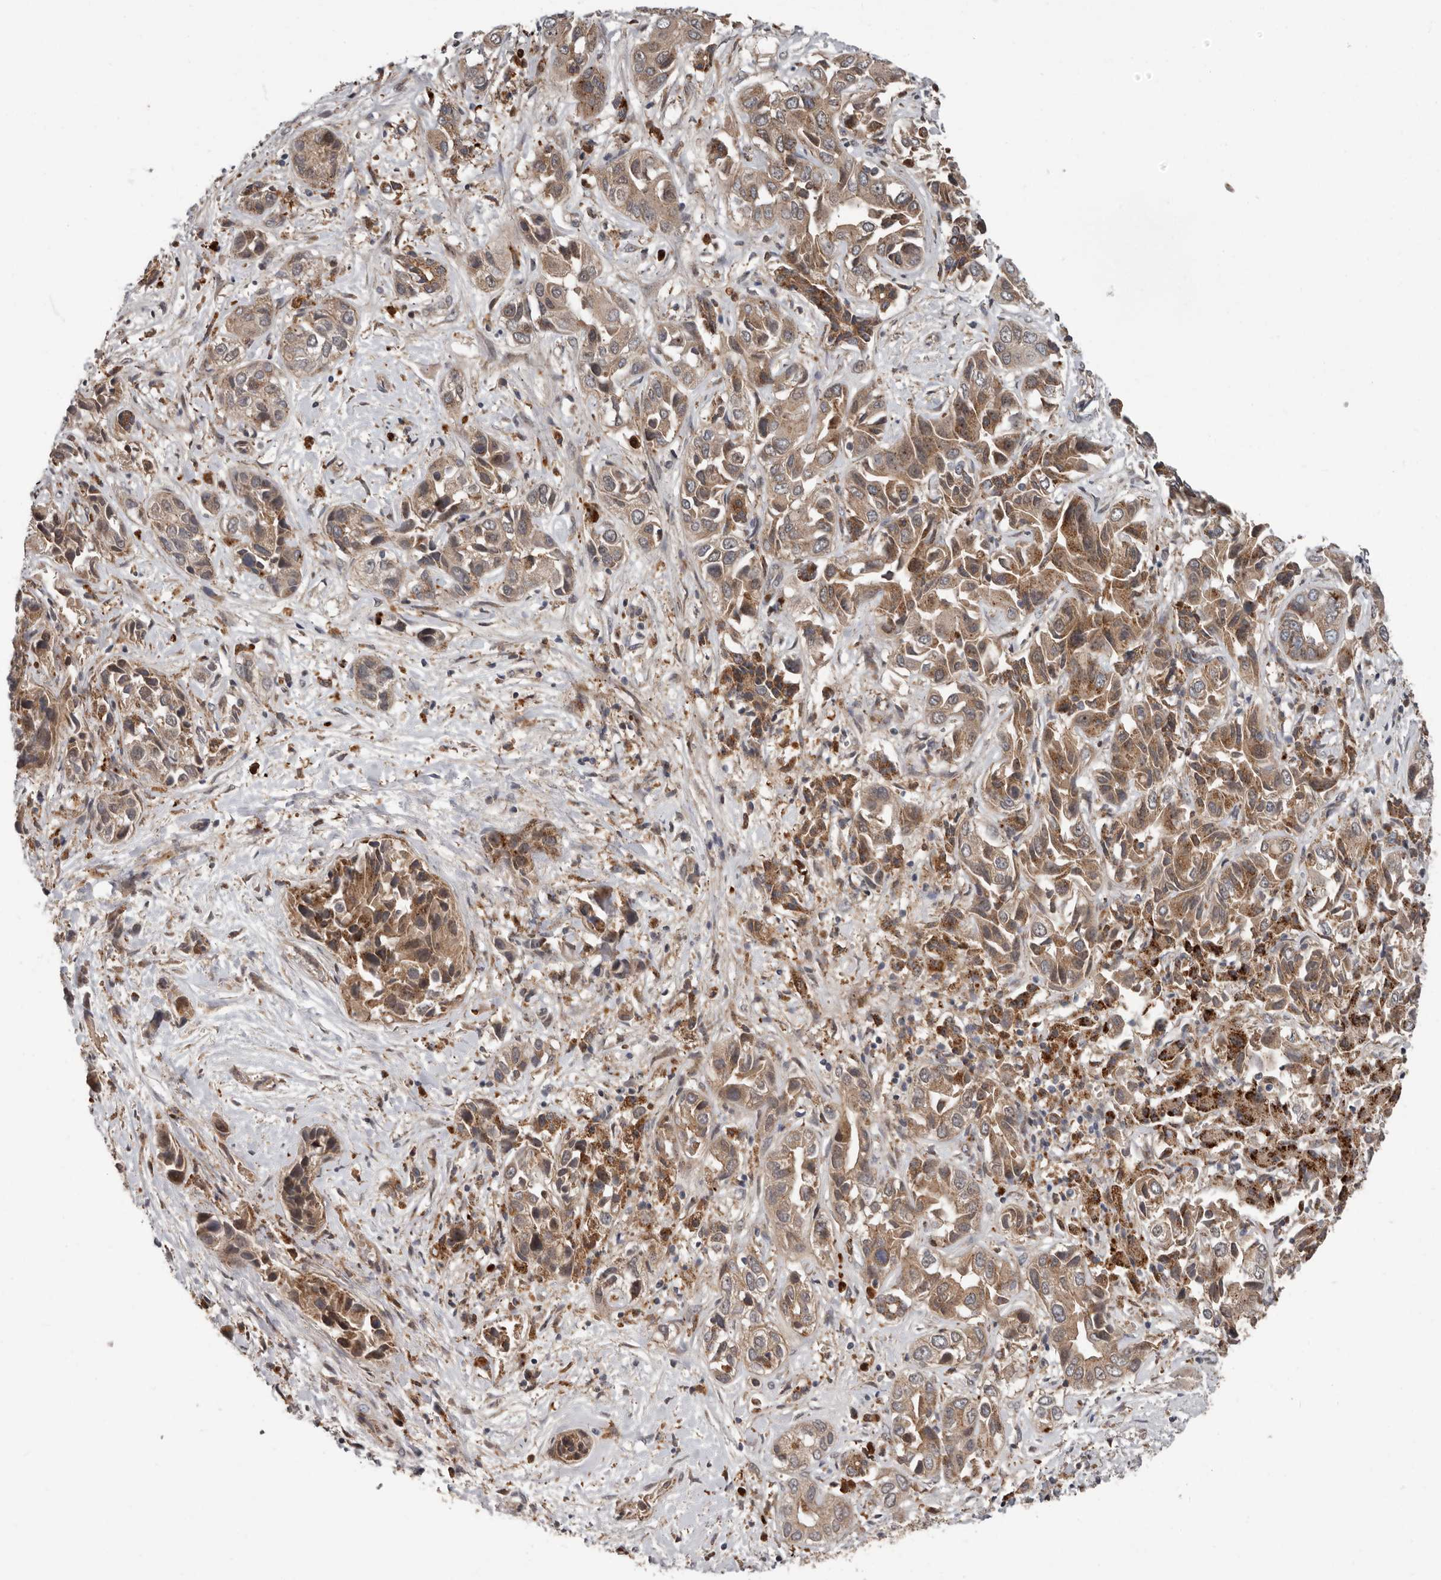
{"staining": {"intensity": "moderate", "quantity": ">75%", "location": "cytoplasmic/membranous"}, "tissue": "liver cancer", "cell_type": "Tumor cells", "image_type": "cancer", "snomed": [{"axis": "morphology", "description": "Cholangiocarcinoma"}, {"axis": "topography", "description": "Liver"}], "caption": "Protein analysis of liver cancer tissue shows moderate cytoplasmic/membranous staining in about >75% of tumor cells. The protein is stained brown, and the nuclei are stained in blue (DAB IHC with brightfield microscopy, high magnification).", "gene": "FGFR4", "patient": {"sex": "female", "age": 52}}